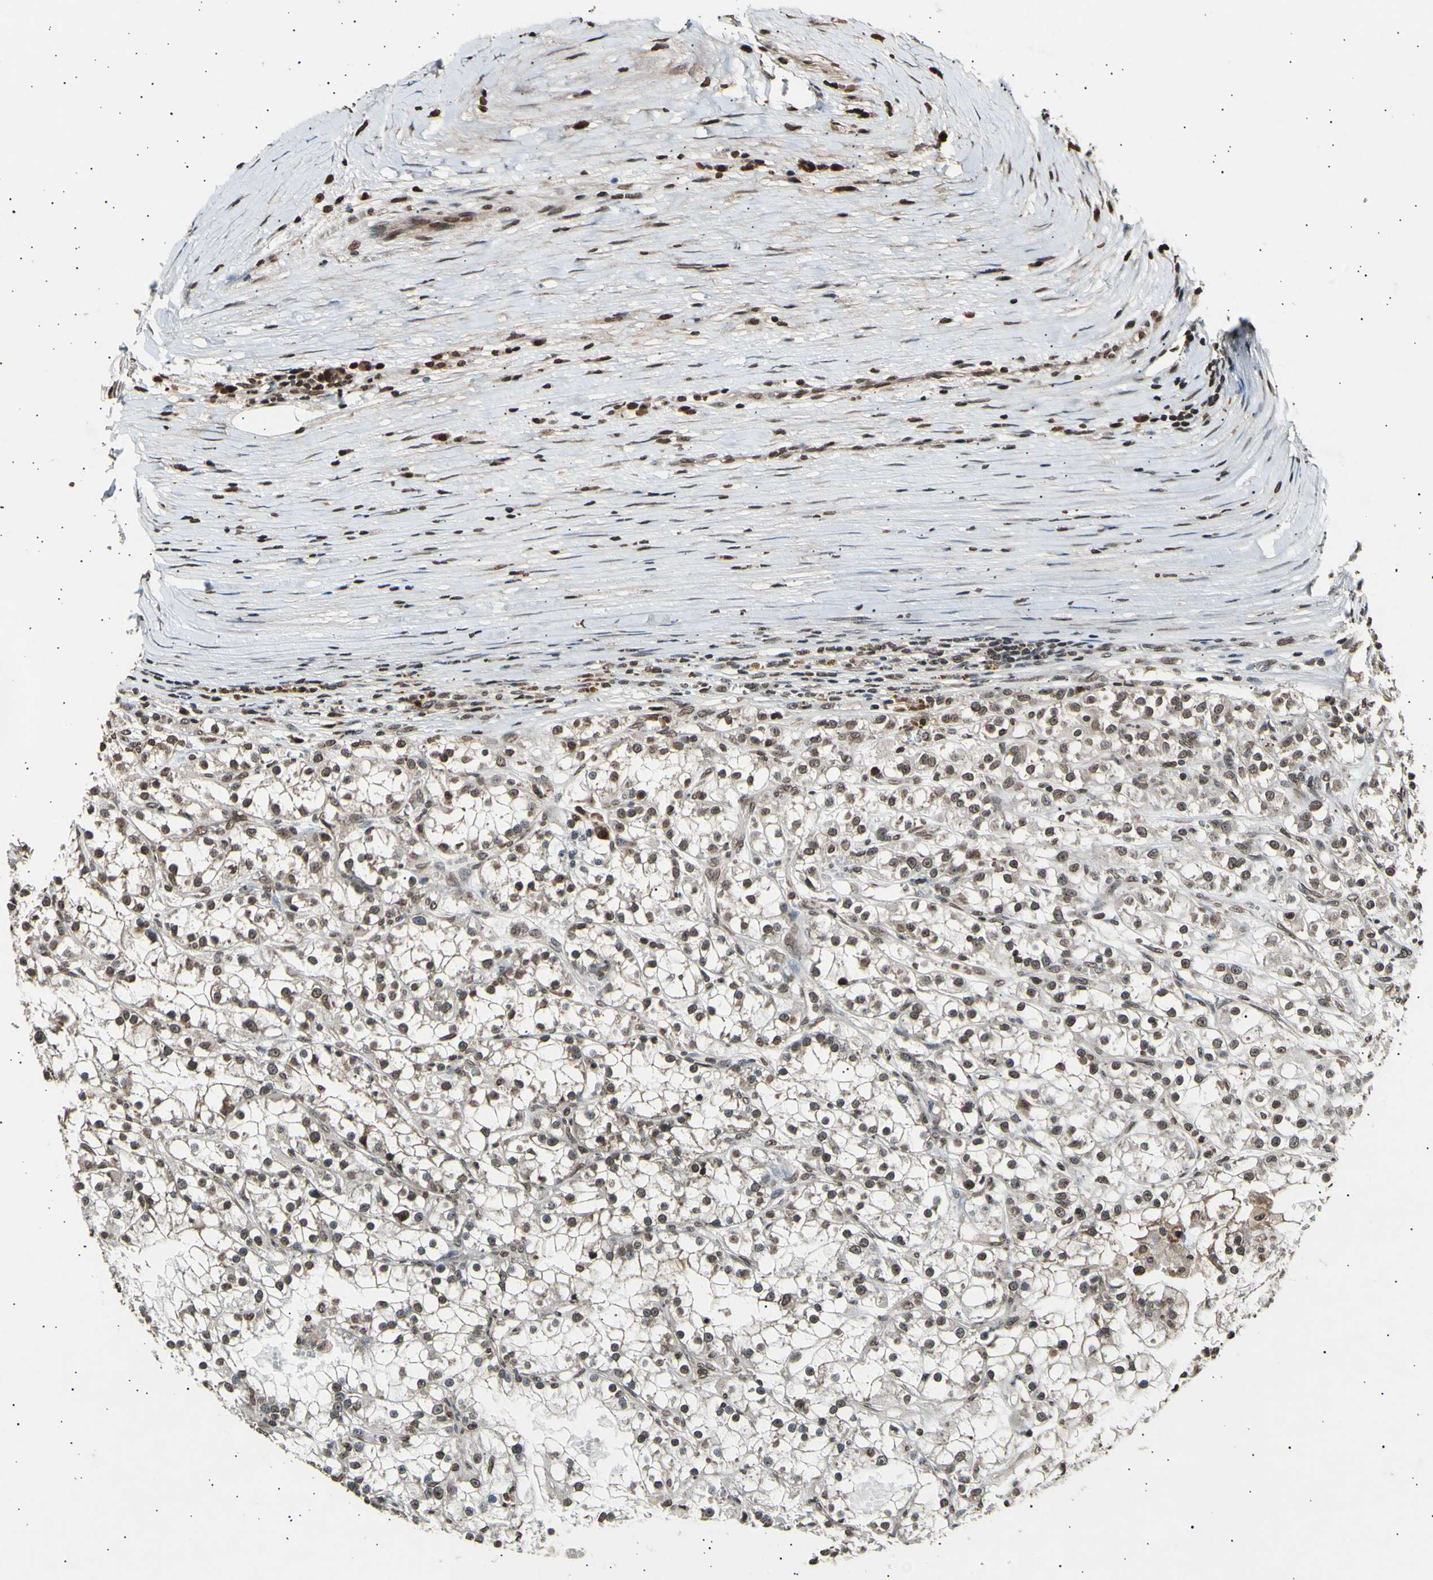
{"staining": {"intensity": "moderate", "quantity": ">75%", "location": "cytoplasmic/membranous,nuclear"}, "tissue": "renal cancer", "cell_type": "Tumor cells", "image_type": "cancer", "snomed": [{"axis": "morphology", "description": "Adenocarcinoma, NOS"}, {"axis": "topography", "description": "Kidney"}], "caption": "The micrograph demonstrates staining of renal adenocarcinoma, revealing moderate cytoplasmic/membranous and nuclear protein staining (brown color) within tumor cells.", "gene": "ANAPC7", "patient": {"sex": "female", "age": 52}}